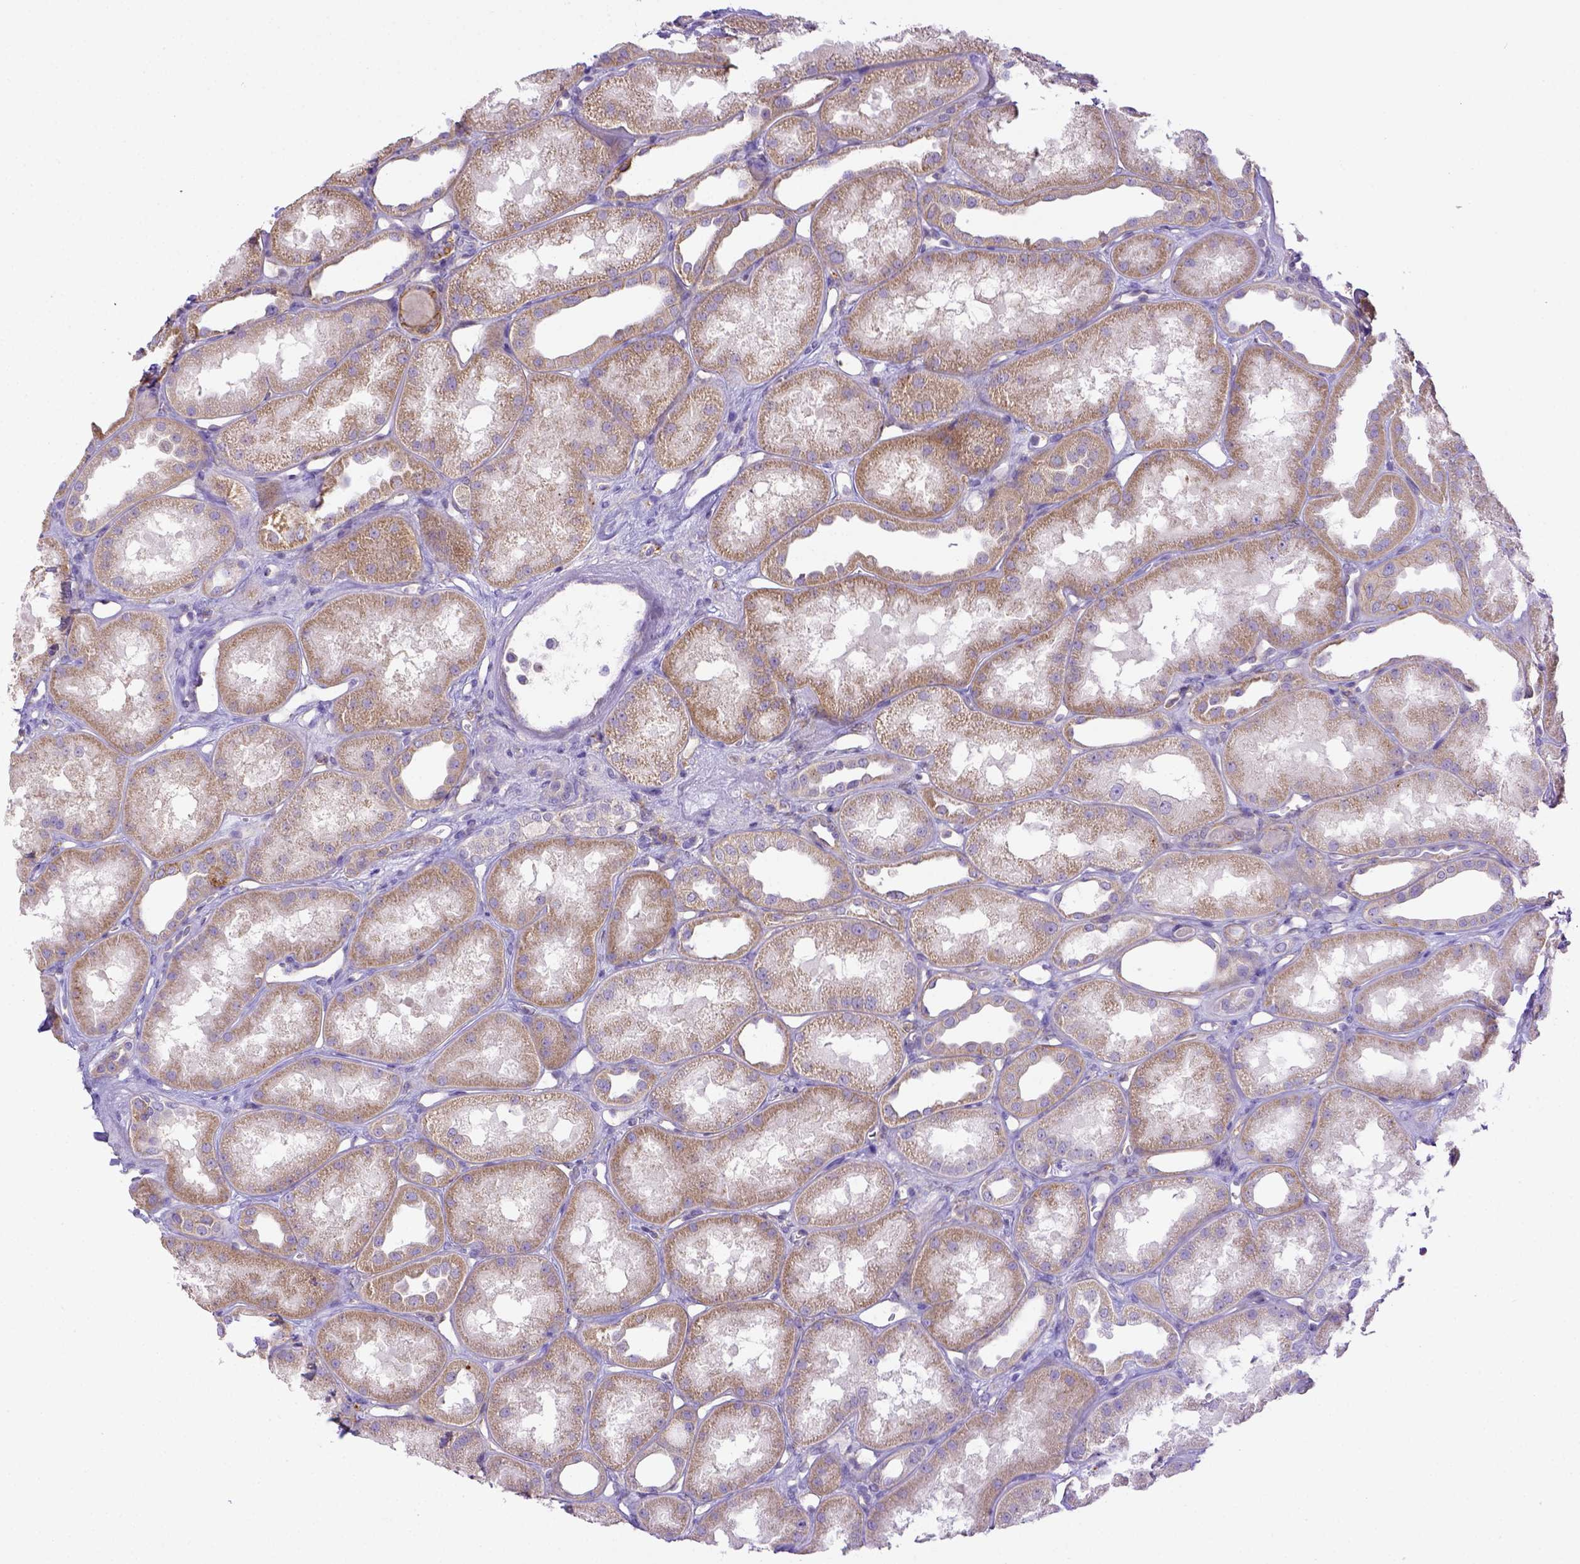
{"staining": {"intensity": "negative", "quantity": "none", "location": "none"}, "tissue": "kidney", "cell_type": "Cells in glomeruli", "image_type": "normal", "snomed": [{"axis": "morphology", "description": "Normal tissue, NOS"}, {"axis": "topography", "description": "Kidney"}], "caption": "Kidney stained for a protein using IHC displays no expression cells in glomeruli.", "gene": "CD40", "patient": {"sex": "male", "age": 61}}